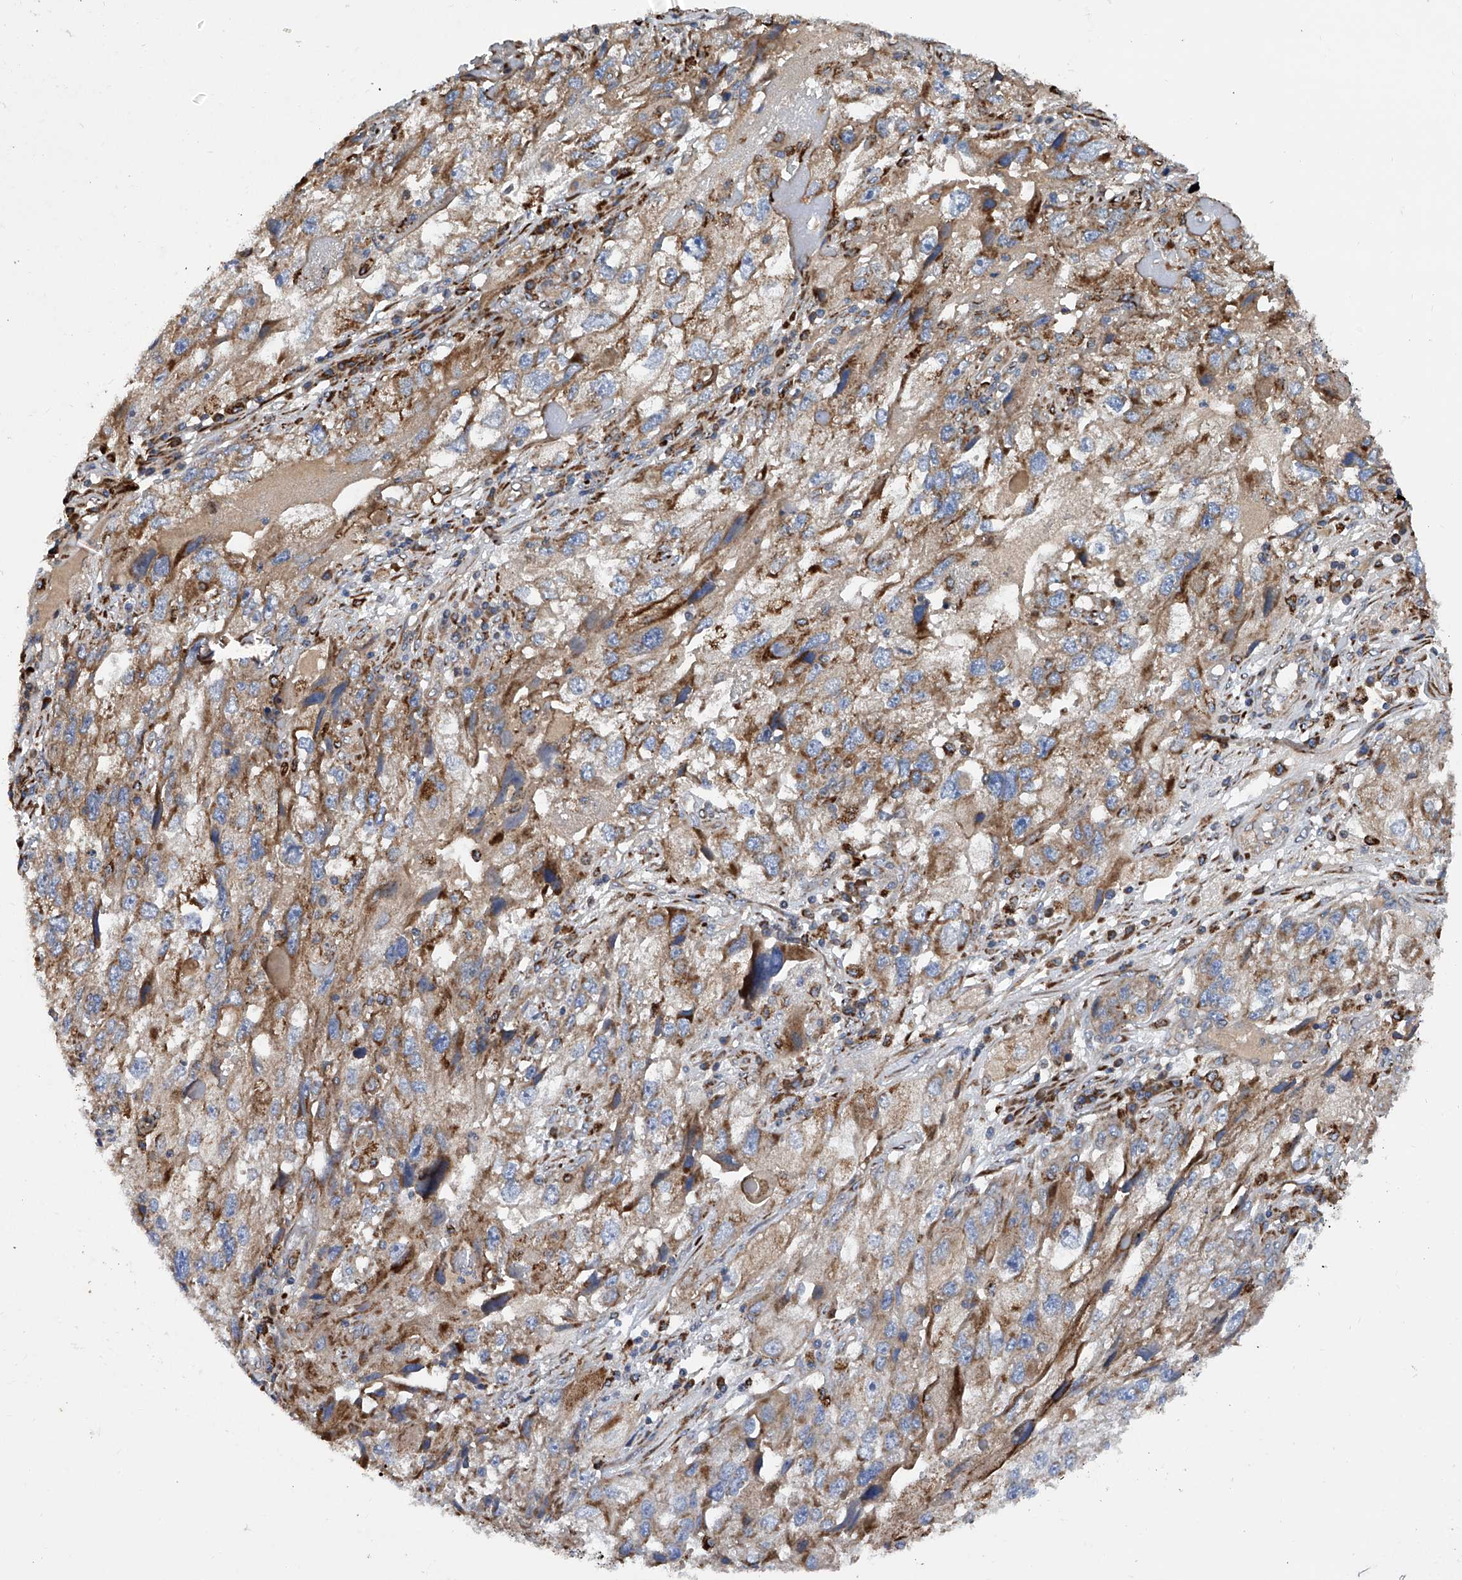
{"staining": {"intensity": "moderate", "quantity": ">75%", "location": "cytoplasmic/membranous"}, "tissue": "endometrial cancer", "cell_type": "Tumor cells", "image_type": "cancer", "snomed": [{"axis": "morphology", "description": "Adenocarcinoma, NOS"}, {"axis": "topography", "description": "Endometrium"}], "caption": "A histopathology image of adenocarcinoma (endometrial) stained for a protein displays moderate cytoplasmic/membranous brown staining in tumor cells.", "gene": "ASCC3", "patient": {"sex": "female", "age": 49}}